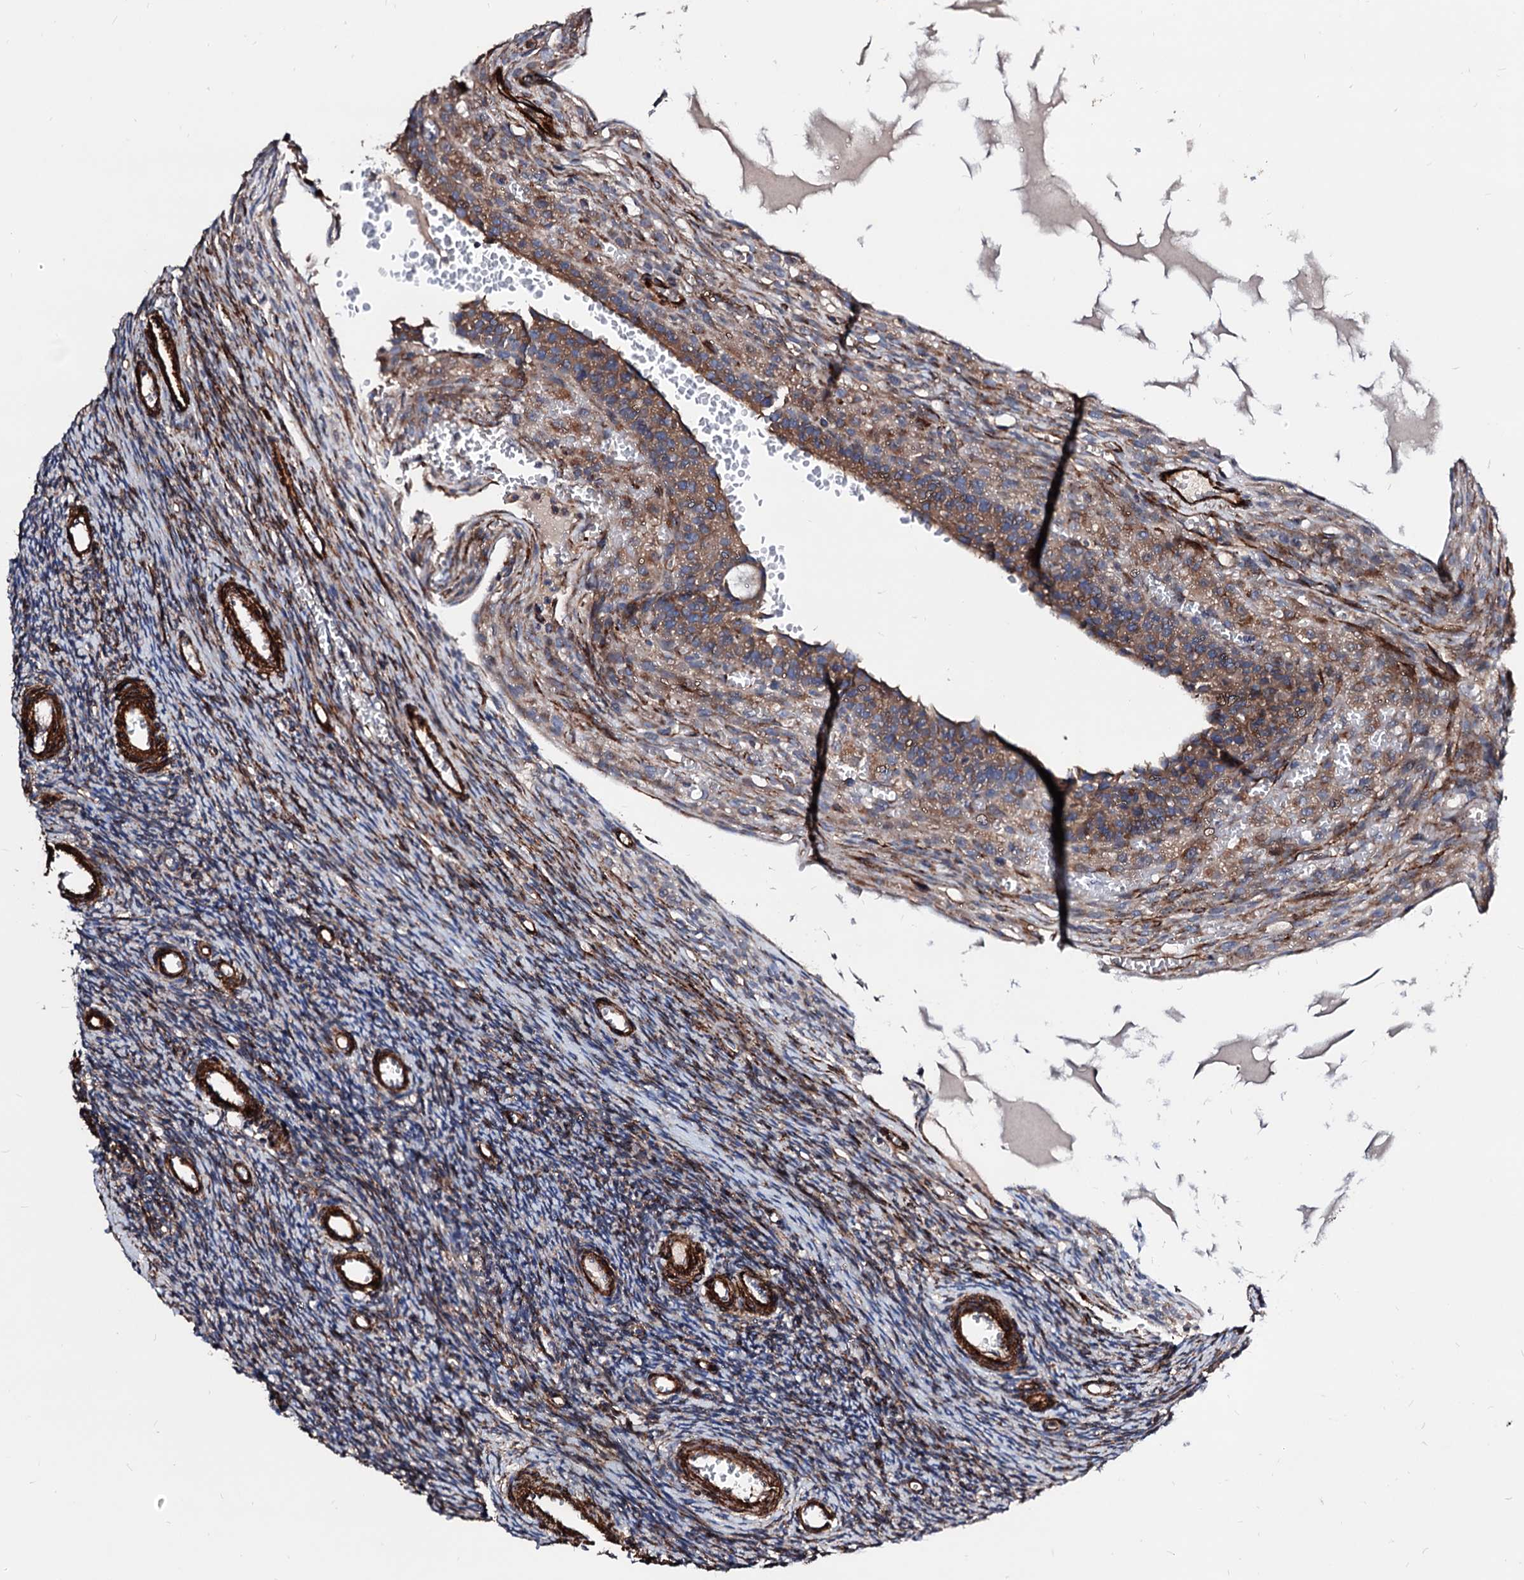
{"staining": {"intensity": "negative", "quantity": "none", "location": "none"}, "tissue": "ovary", "cell_type": "Ovarian stroma cells", "image_type": "normal", "snomed": [{"axis": "morphology", "description": "Normal tissue, NOS"}, {"axis": "topography", "description": "Ovary"}], "caption": "This is an immunohistochemistry (IHC) image of normal ovary. There is no expression in ovarian stroma cells.", "gene": "WDR11", "patient": {"sex": "female", "age": 39}}